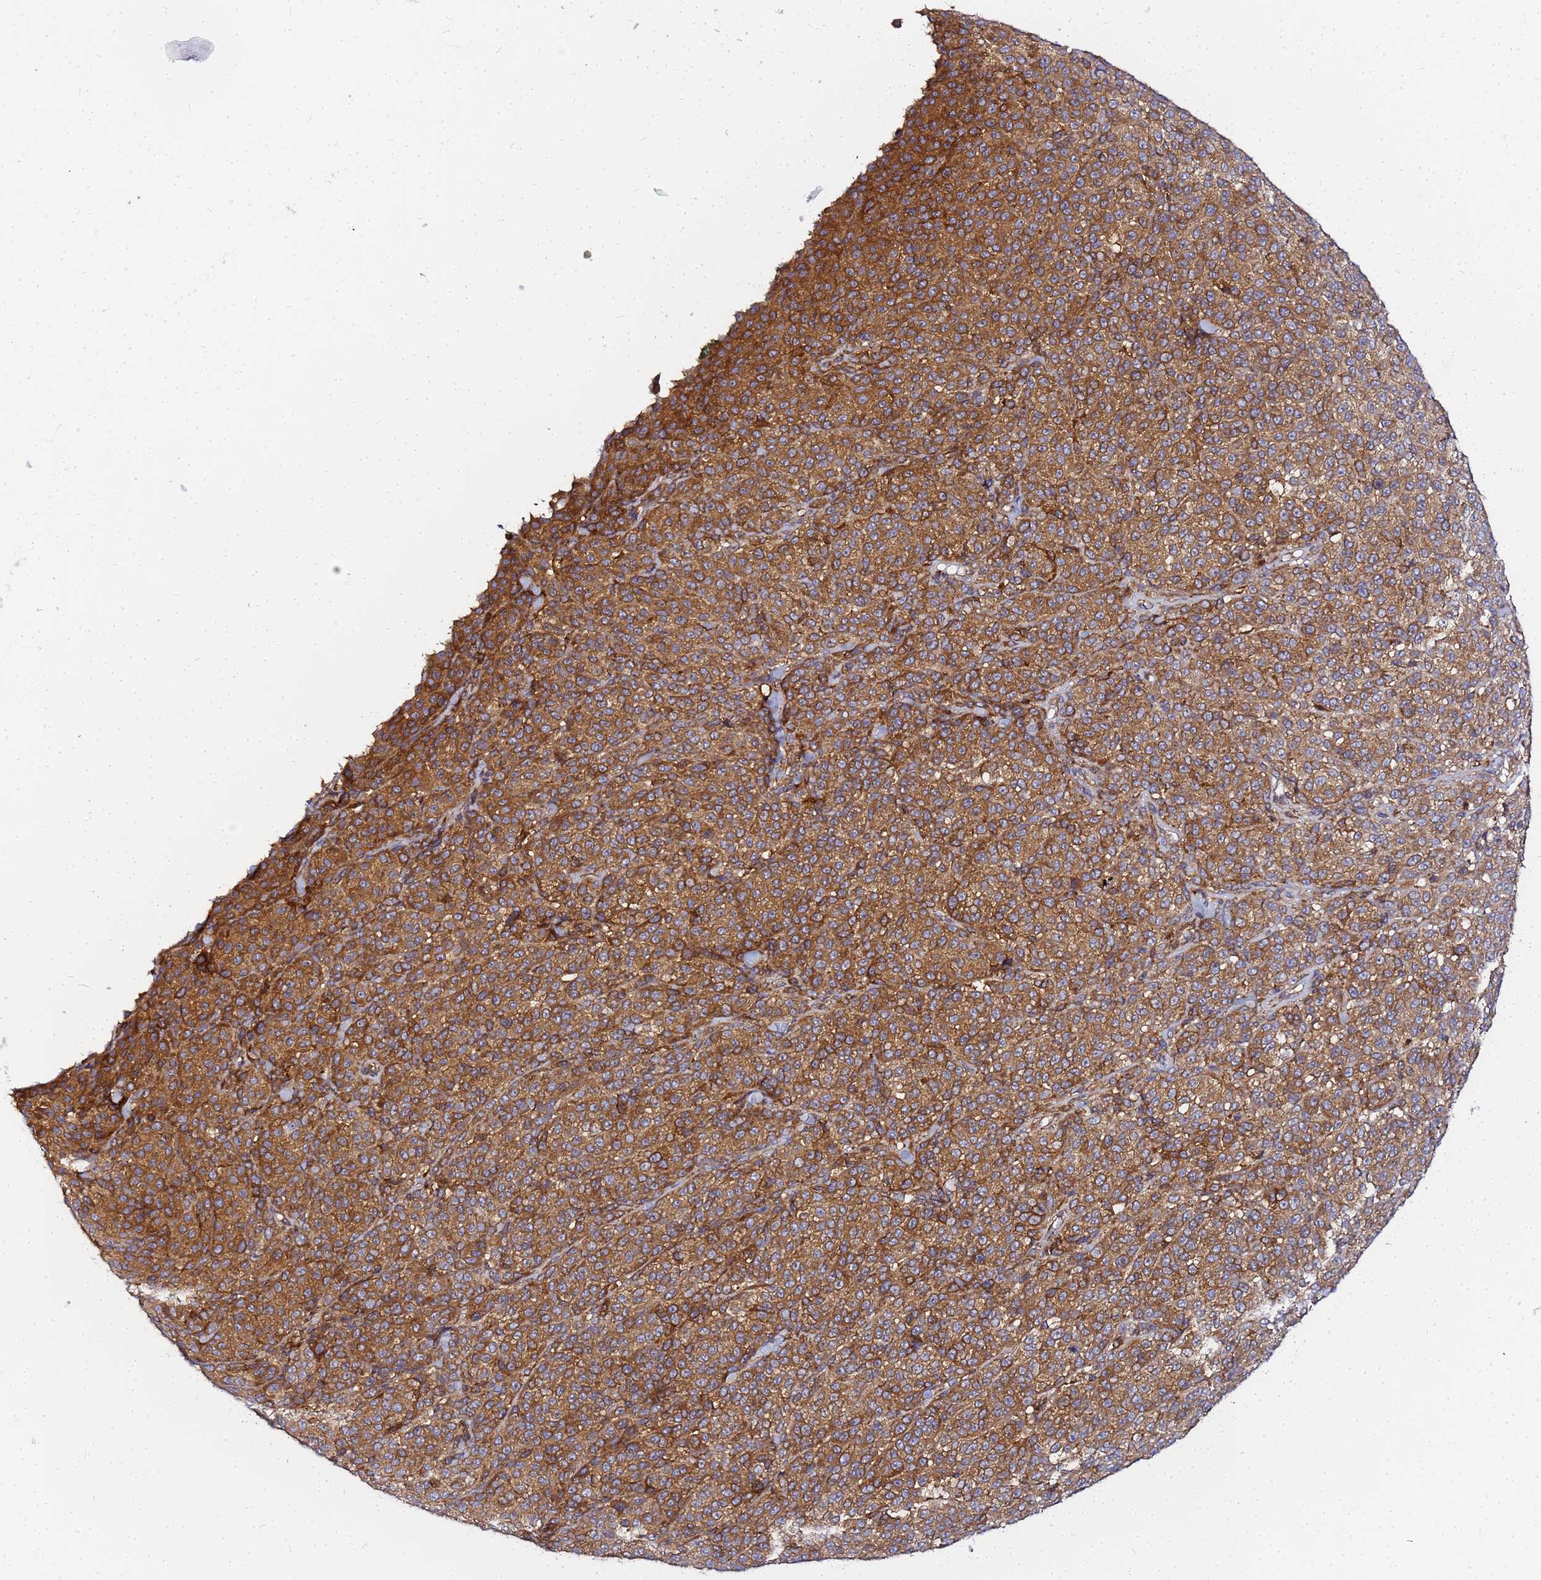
{"staining": {"intensity": "strong", "quantity": ">75%", "location": "cytoplasmic/membranous"}, "tissue": "melanoma", "cell_type": "Tumor cells", "image_type": "cancer", "snomed": [{"axis": "morphology", "description": "Normal tissue, NOS"}, {"axis": "morphology", "description": "Malignant melanoma, NOS"}, {"axis": "topography", "description": "Skin"}], "caption": "There is high levels of strong cytoplasmic/membranous positivity in tumor cells of malignant melanoma, as demonstrated by immunohistochemical staining (brown color).", "gene": "CHM", "patient": {"sex": "female", "age": 34}}